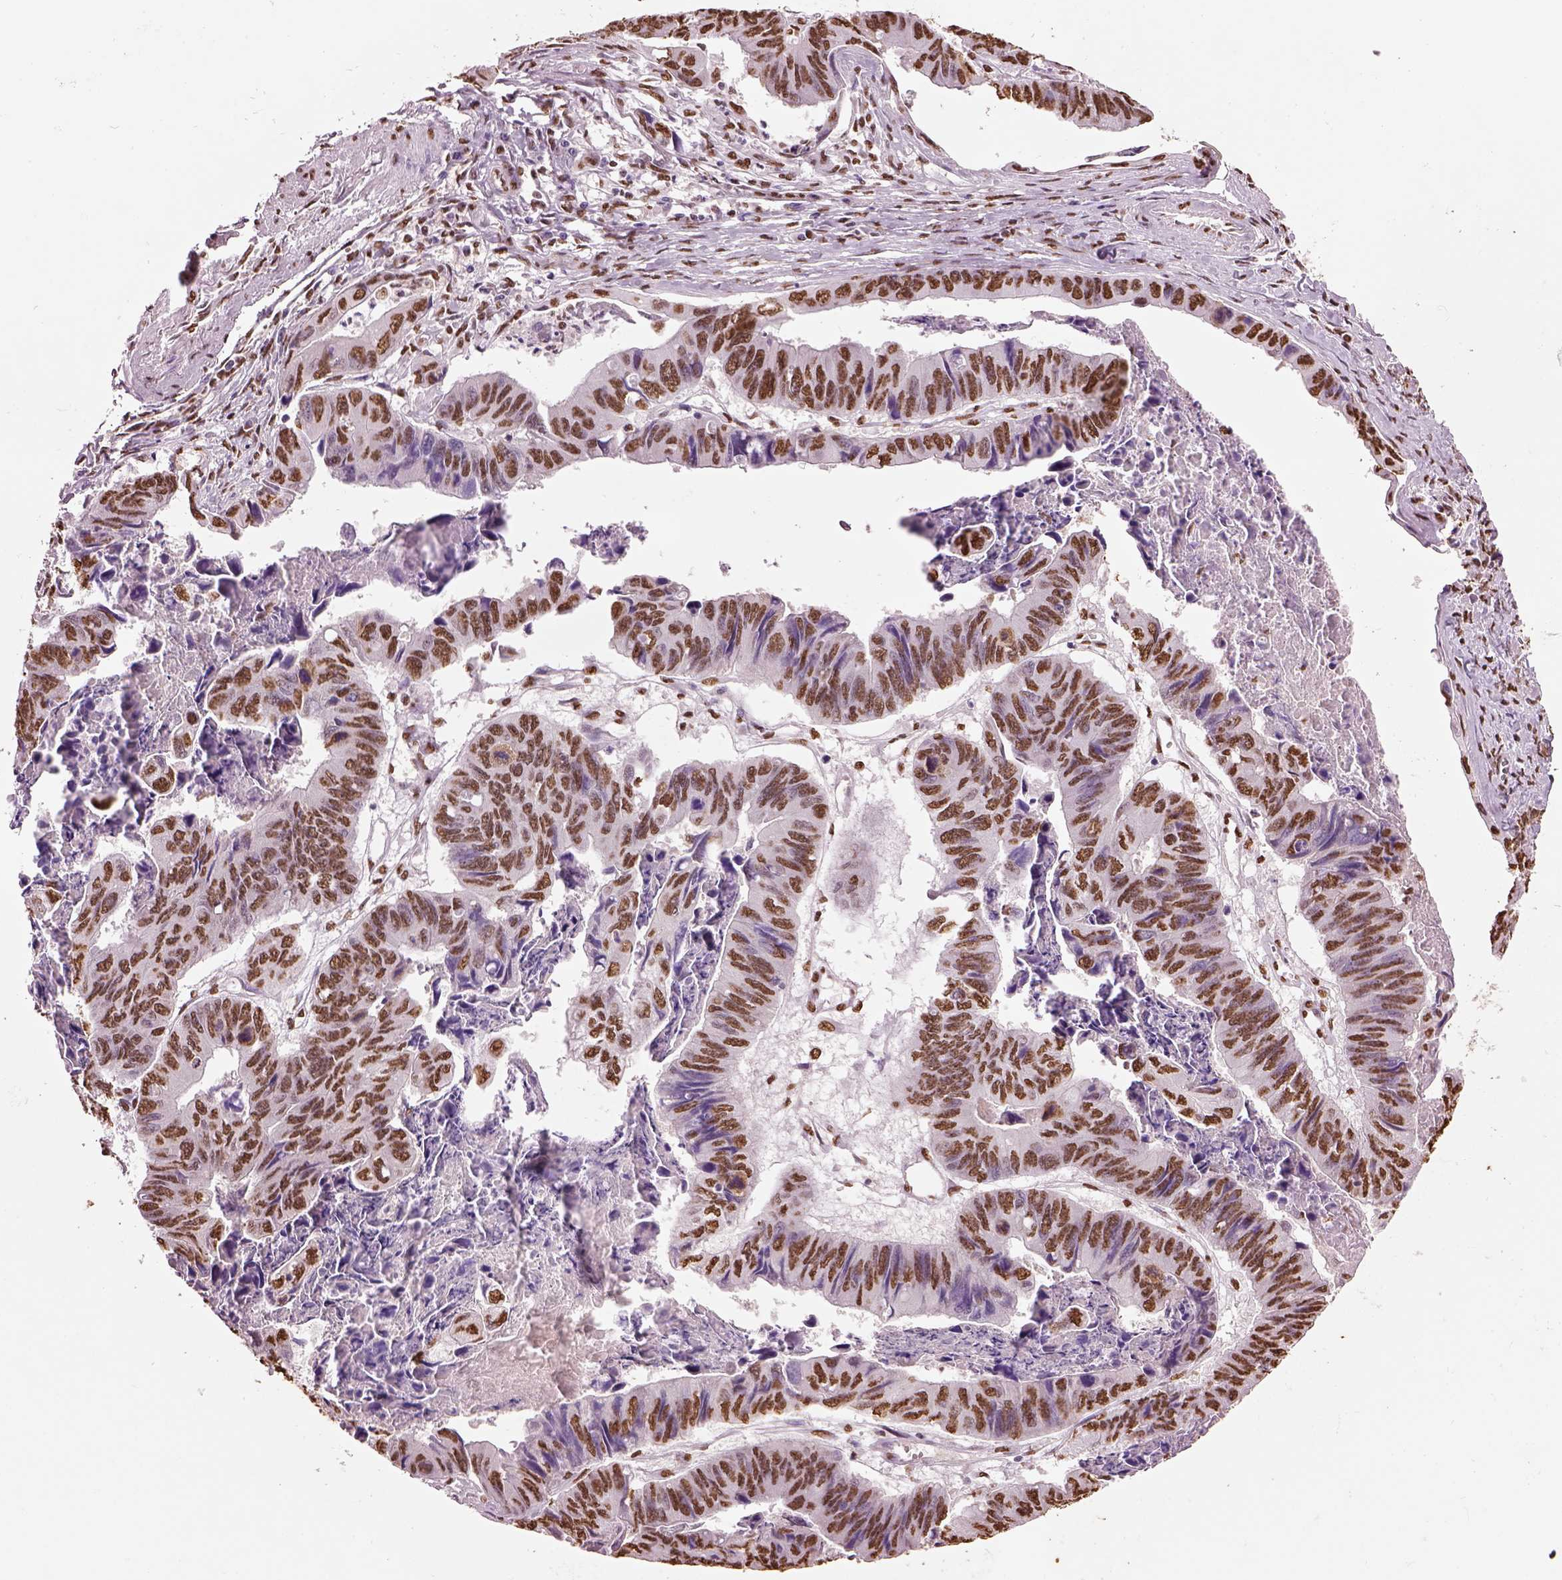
{"staining": {"intensity": "moderate", "quantity": "25%-75%", "location": "nuclear"}, "tissue": "stomach cancer", "cell_type": "Tumor cells", "image_type": "cancer", "snomed": [{"axis": "morphology", "description": "Adenocarcinoma, NOS"}, {"axis": "topography", "description": "Stomach, lower"}], "caption": "Human adenocarcinoma (stomach) stained for a protein (brown) reveals moderate nuclear positive expression in approximately 25%-75% of tumor cells.", "gene": "DDX3X", "patient": {"sex": "male", "age": 77}}